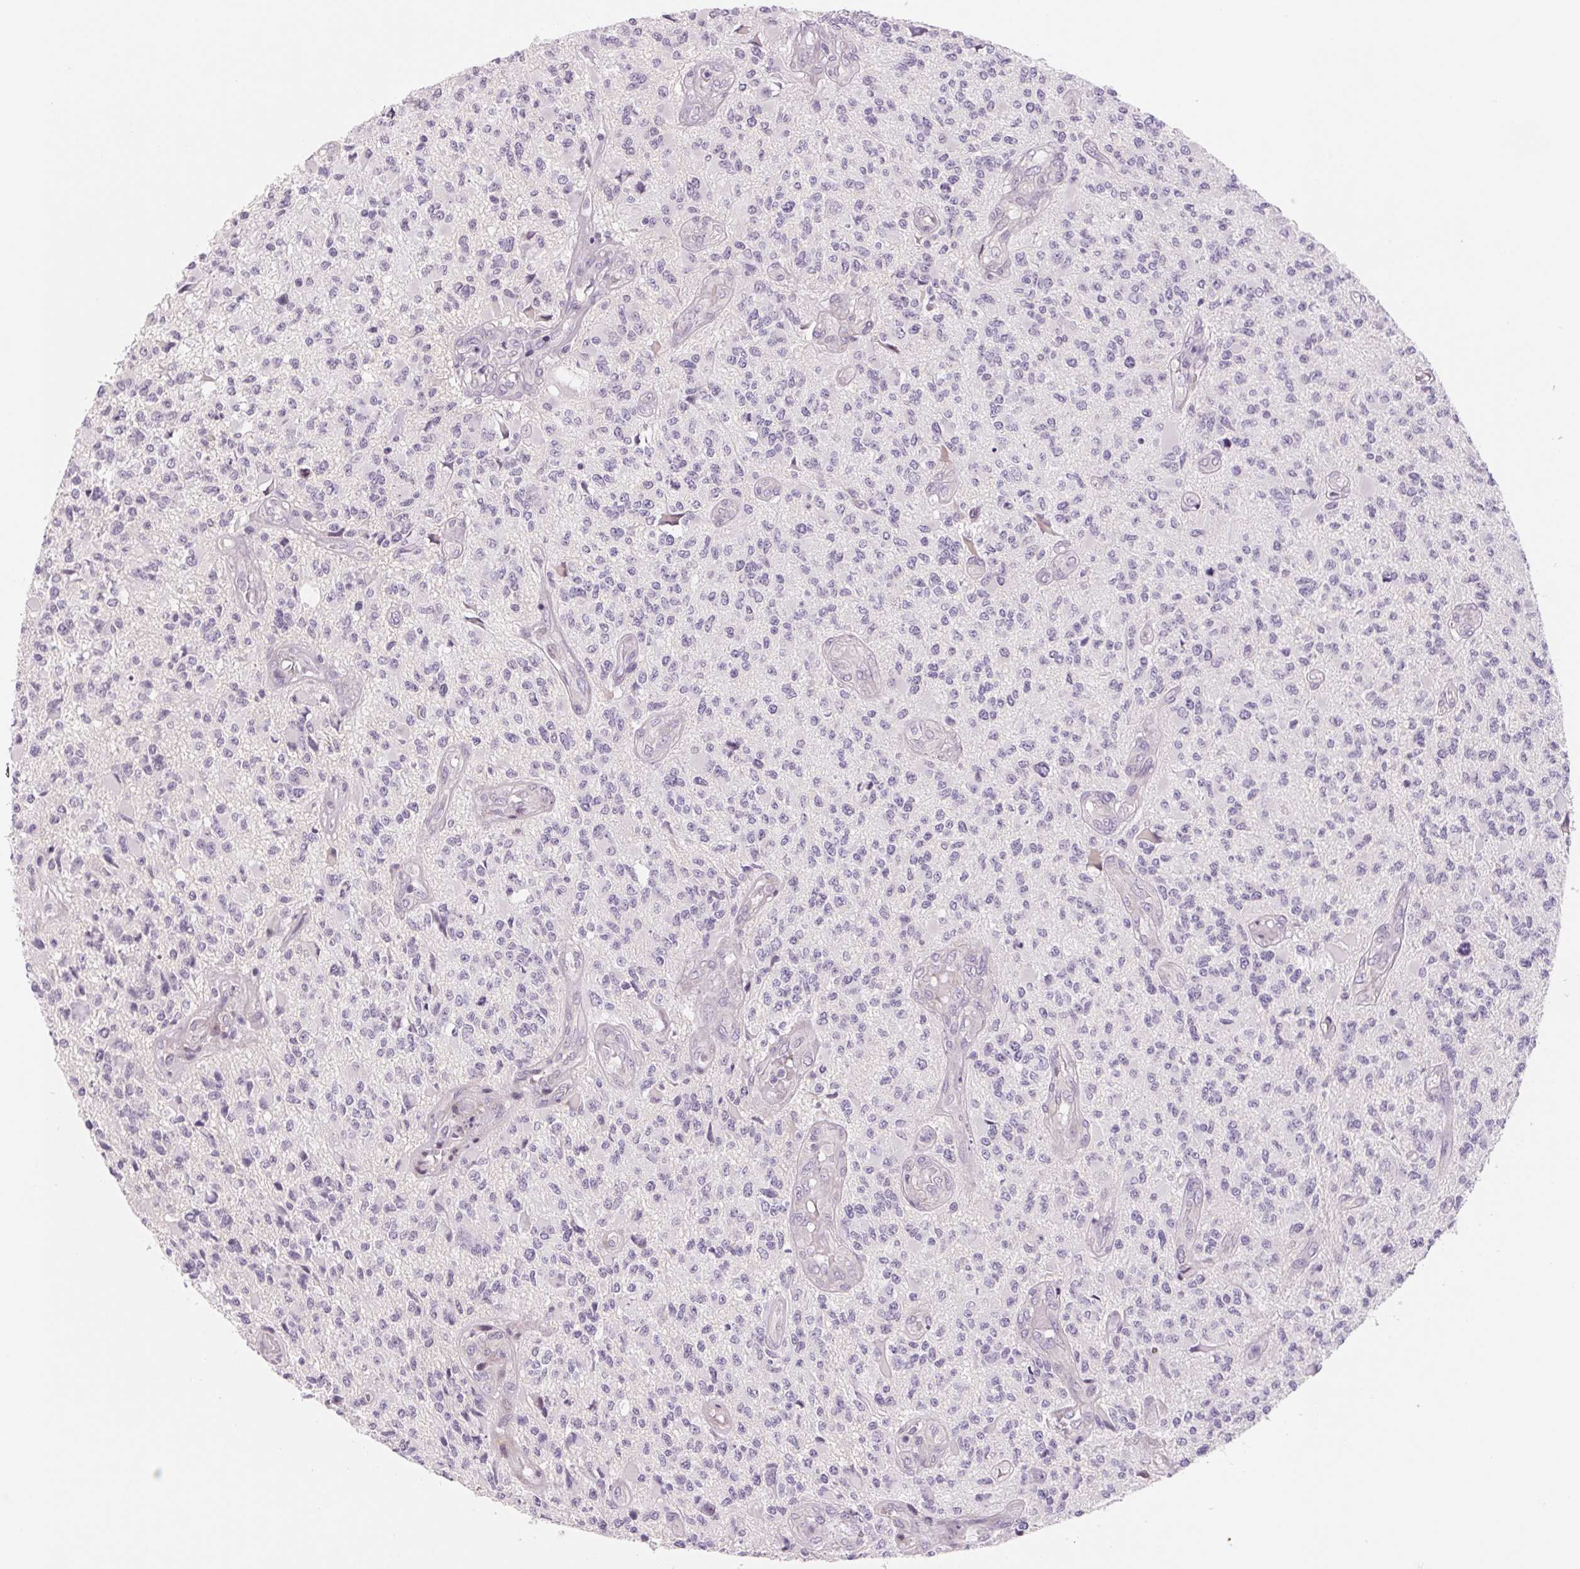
{"staining": {"intensity": "negative", "quantity": "none", "location": "none"}, "tissue": "glioma", "cell_type": "Tumor cells", "image_type": "cancer", "snomed": [{"axis": "morphology", "description": "Glioma, malignant, High grade"}, {"axis": "topography", "description": "Brain"}], "caption": "Immunohistochemical staining of human glioma demonstrates no significant positivity in tumor cells.", "gene": "CCDC168", "patient": {"sex": "female", "age": 63}}